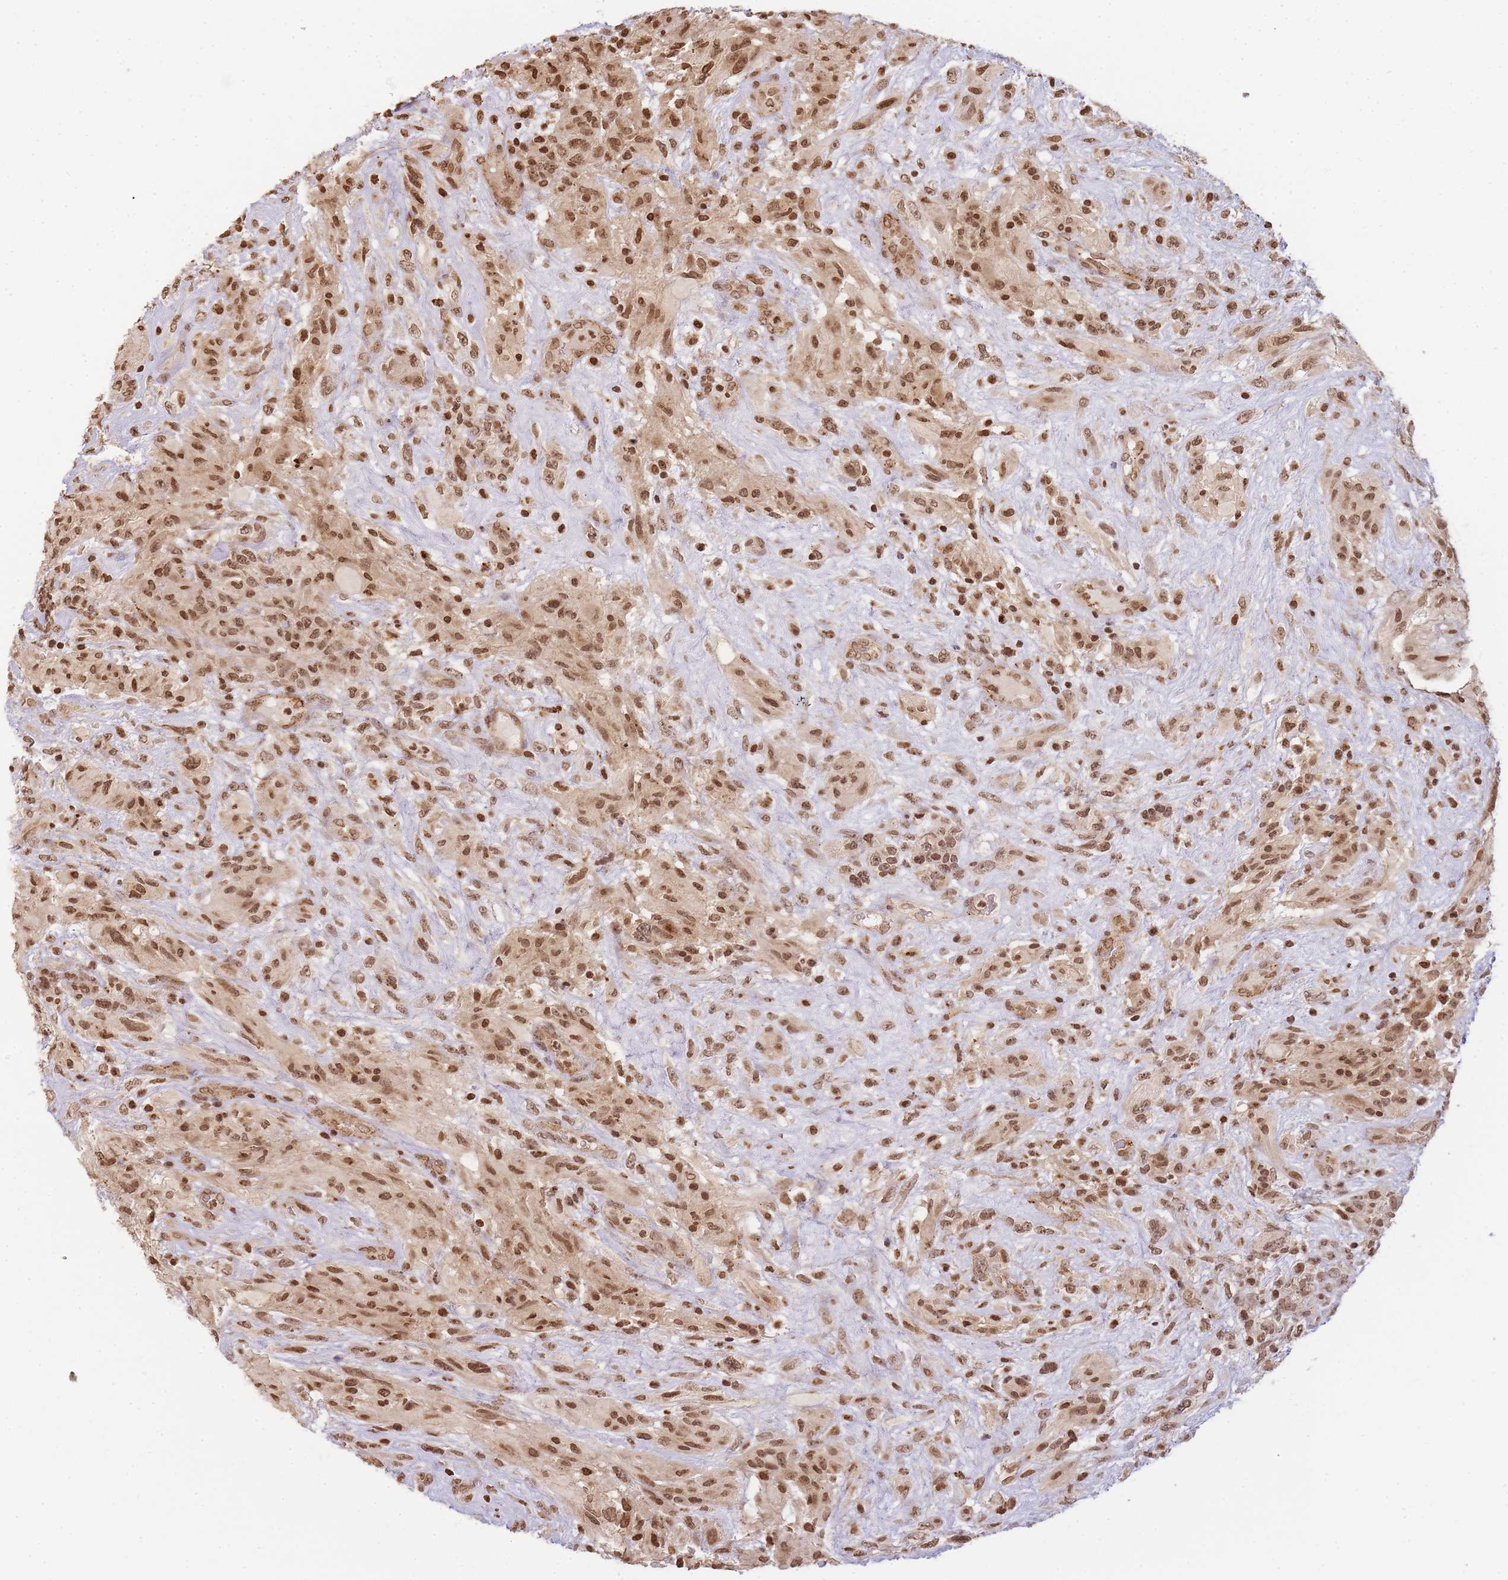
{"staining": {"intensity": "strong", "quantity": ">75%", "location": "nuclear"}, "tissue": "glioma", "cell_type": "Tumor cells", "image_type": "cancer", "snomed": [{"axis": "morphology", "description": "Glioma, malignant, High grade"}, {"axis": "topography", "description": "Brain"}], "caption": "This image shows glioma stained with immunohistochemistry (IHC) to label a protein in brown. The nuclear of tumor cells show strong positivity for the protein. Nuclei are counter-stained blue.", "gene": "WWTR1", "patient": {"sex": "male", "age": 61}}